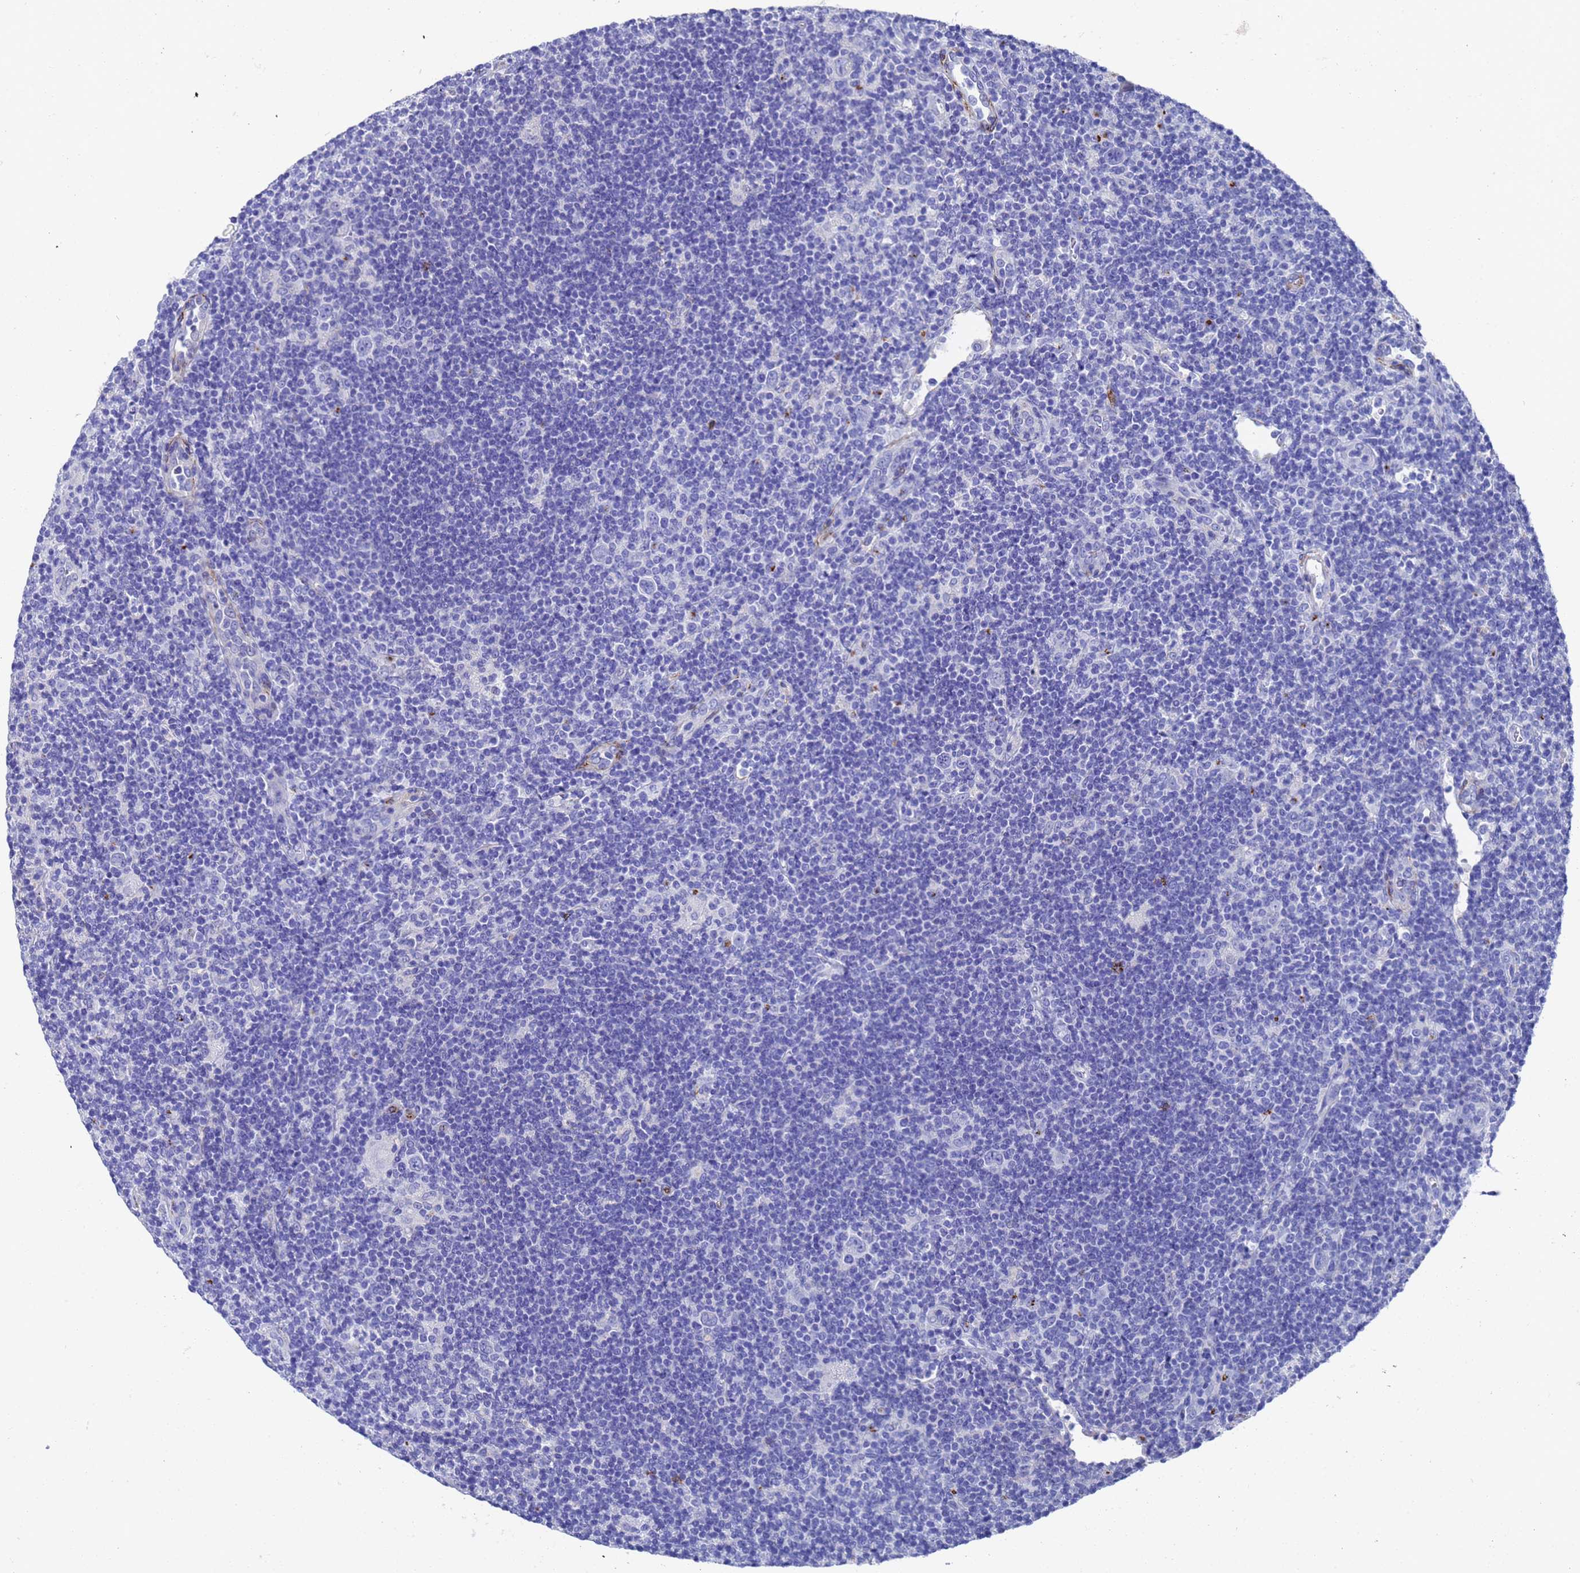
{"staining": {"intensity": "negative", "quantity": "none", "location": "none"}, "tissue": "lymphoma", "cell_type": "Tumor cells", "image_type": "cancer", "snomed": [{"axis": "morphology", "description": "Hodgkin's disease, NOS"}, {"axis": "topography", "description": "Lymph node"}], "caption": "Tumor cells are negative for protein expression in human Hodgkin's disease.", "gene": "ADIPOQ", "patient": {"sex": "female", "age": 57}}